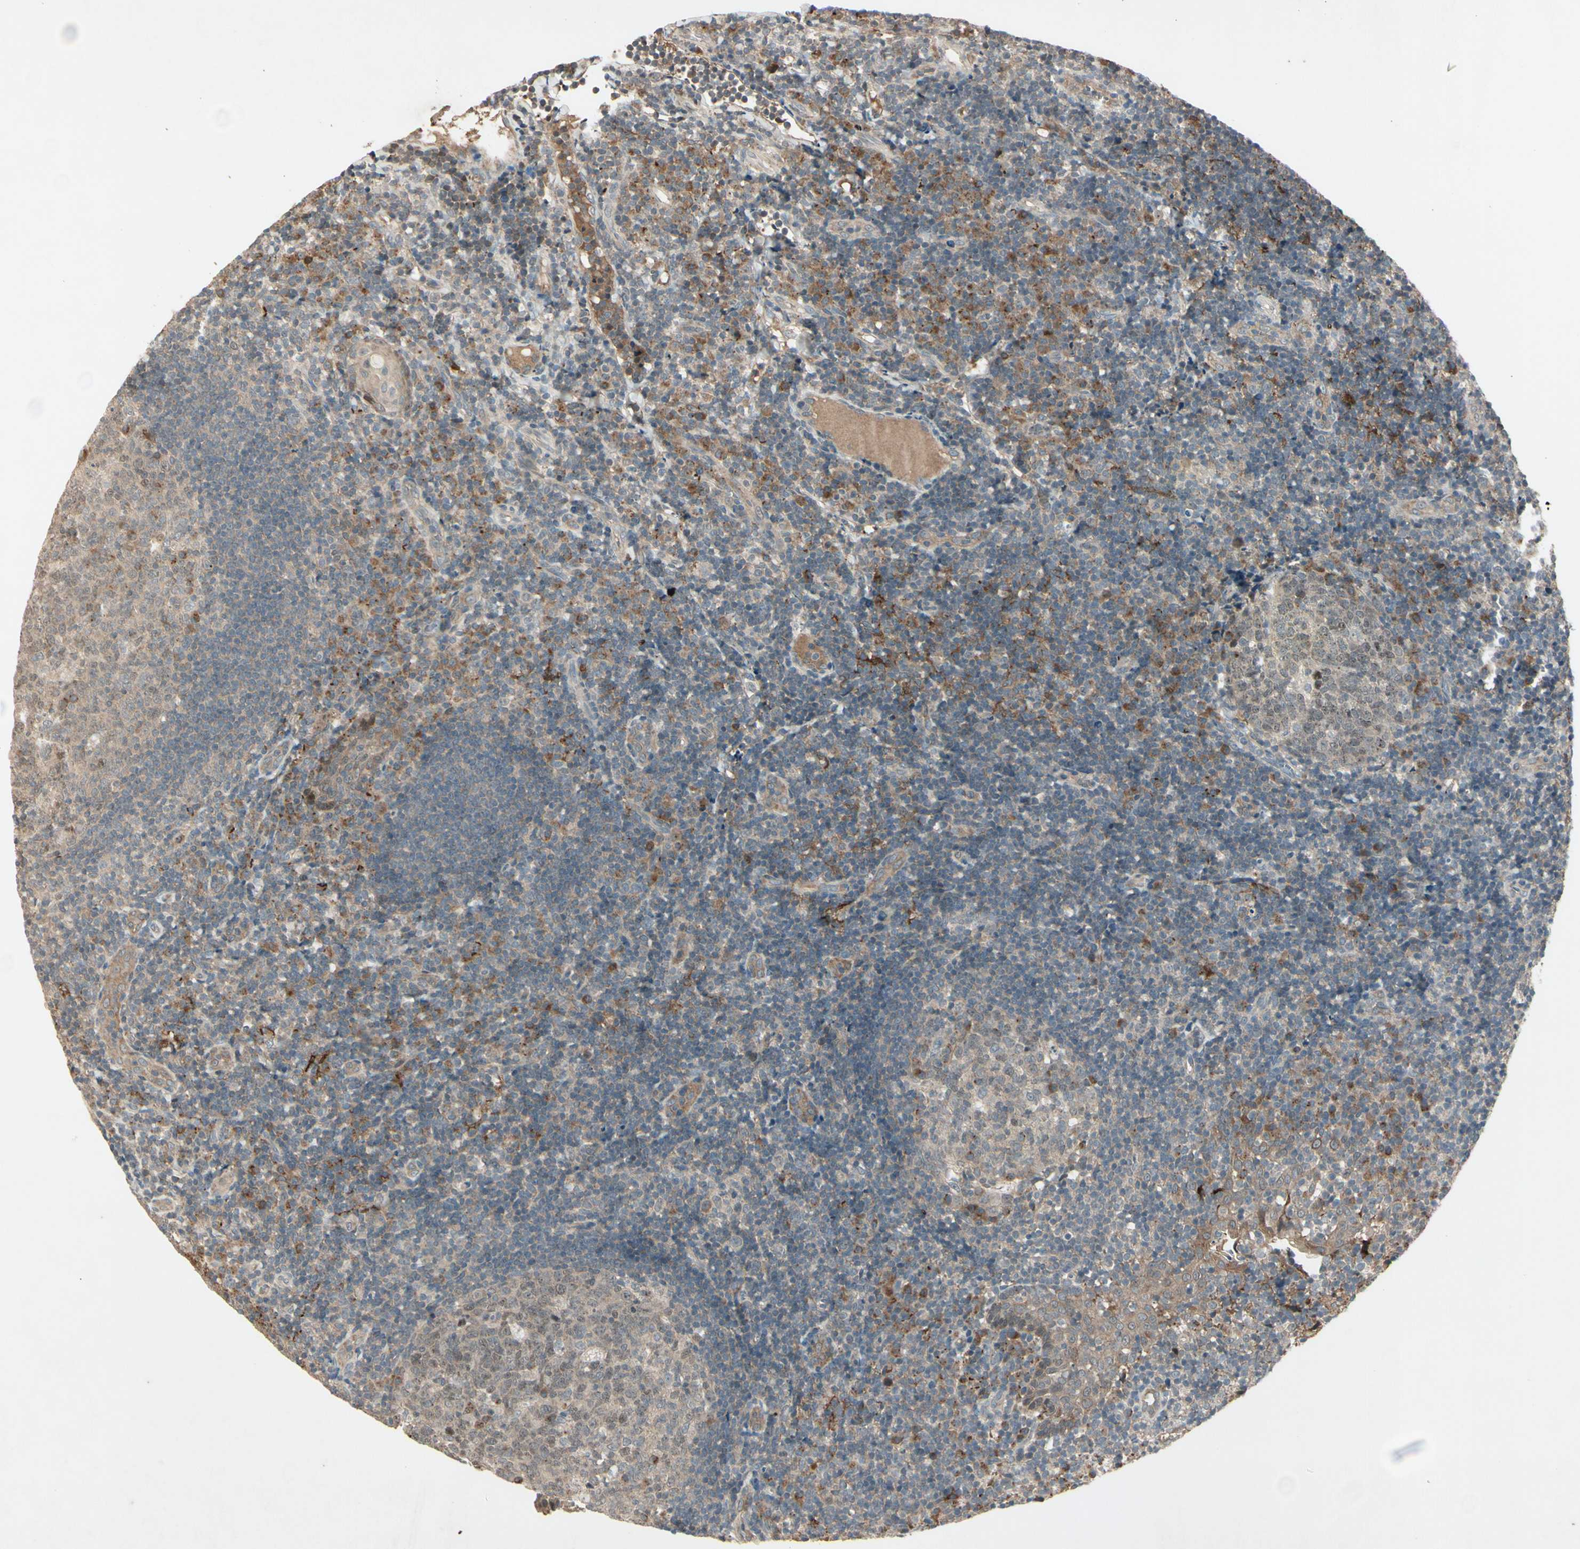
{"staining": {"intensity": "moderate", "quantity": ">75%", "location": "cytoplasmic/membranous,nuclear"}, "tissue": "tonsil", "cell_type": "Germinal center cells", "image_type": "normal", "snomed": [{"axis": "morphology", "description": "Normal tissue, NOS"}, {"axis": "topography", "description": "Tonsil"}], "caption": "Approximately >75% of germinal center cells in unremarkable tonsil demonstrate moderate cytoplasmic/membranous,nuclear protein expression as visualized by brown immunohistochemical staining.", "gene": "FHDC1", "patient": {"sex": "female", "age": 40}}